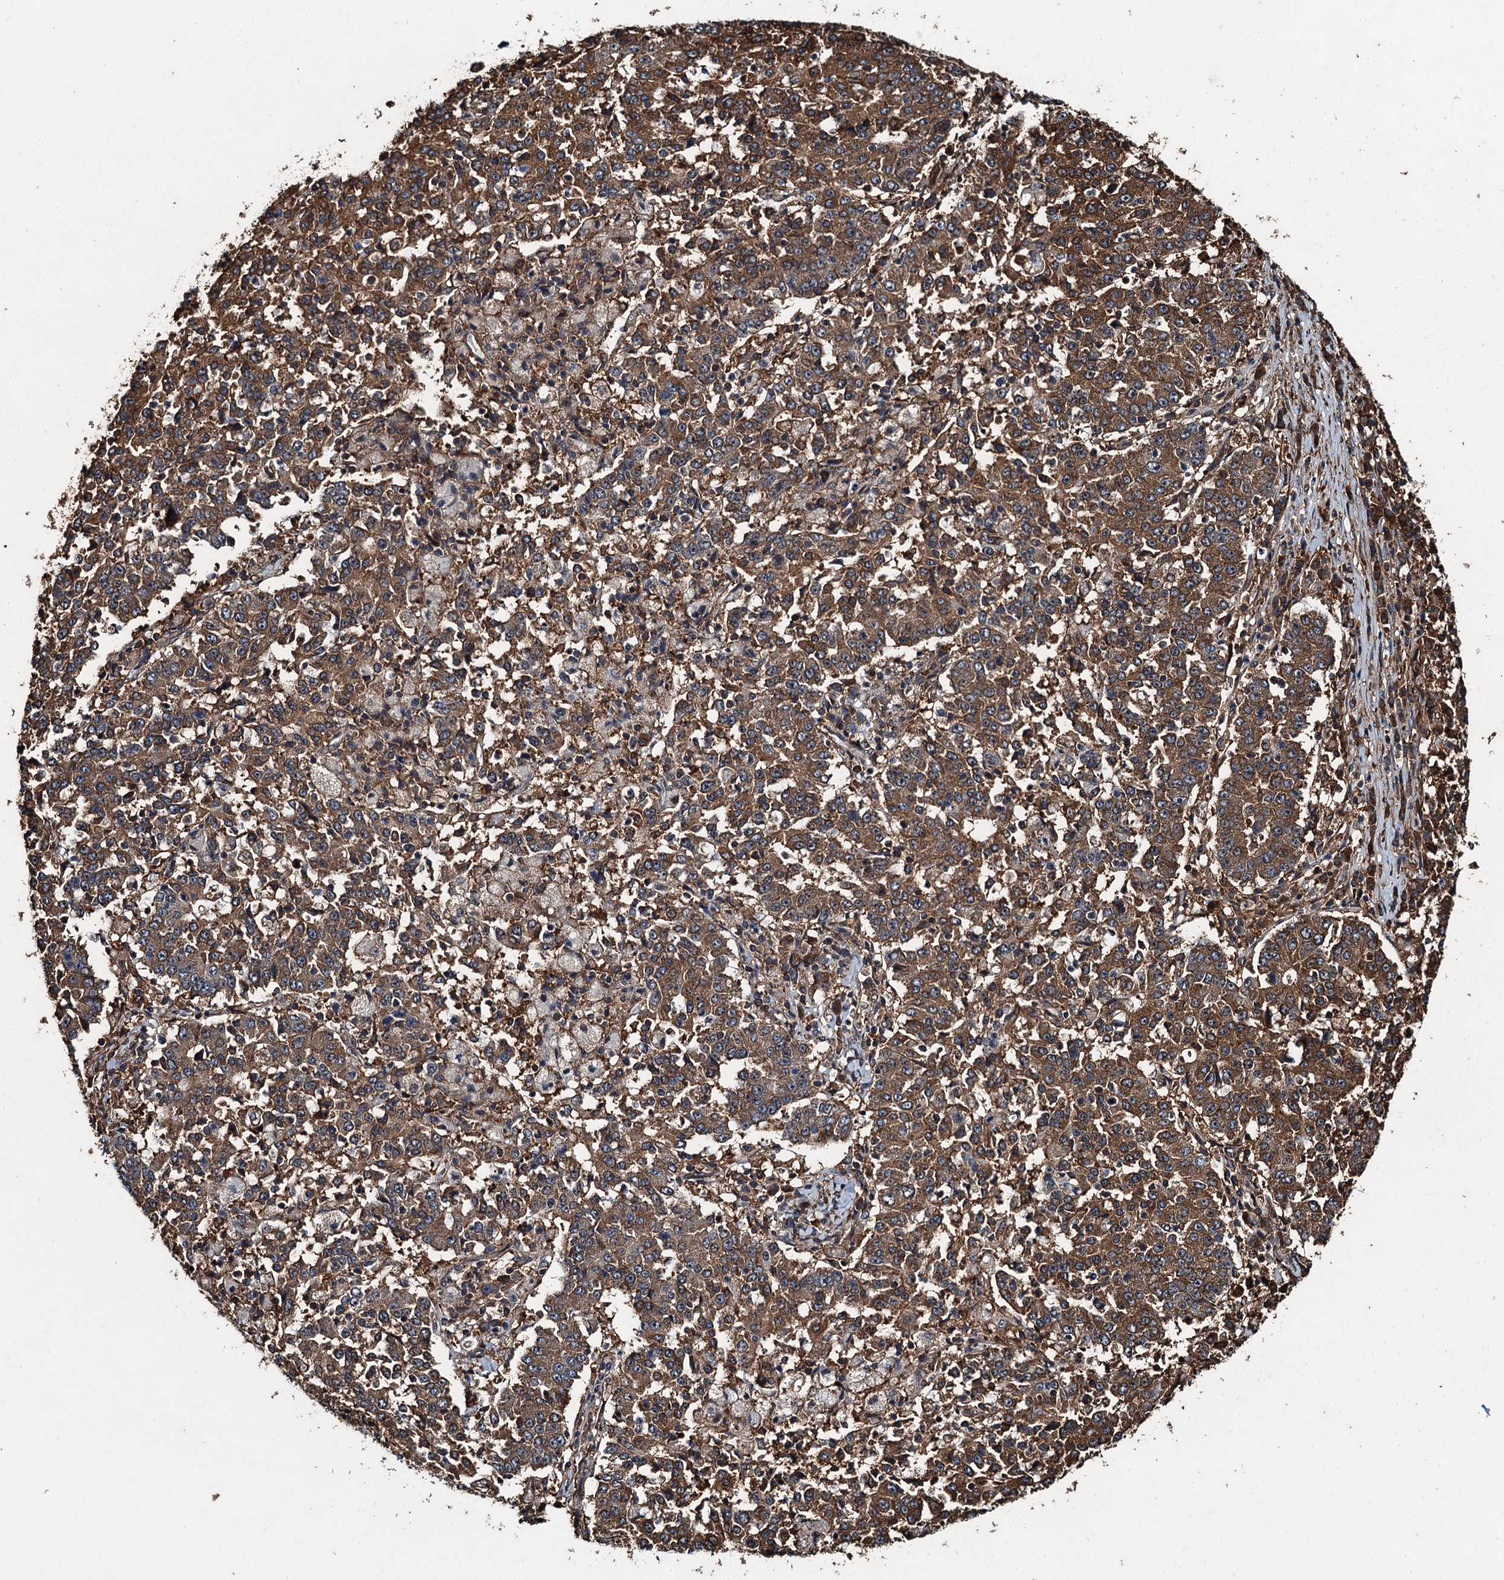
{"staining": {"intensity": "moderate", "quantity": ">75%", "location": "cytoplasmic/membranous"}, "tissue": "stomach cancer", "cell_type": "Tumor cells", "image_type": "cancer", "snomed": [{"axis": "morphology", "description": "Adenocarcinoma, NOS"}, {"axis": "topography", "description": "Stomach"}], "caption": "The immunohistochemical stain highlights moderate cytoplasmic/membranous positivity in tumor cells of stomach cancer (adenocarcinoma) tissue.", "gene": "WHAMM", "patient": {"sex": "male", "age": 59}}